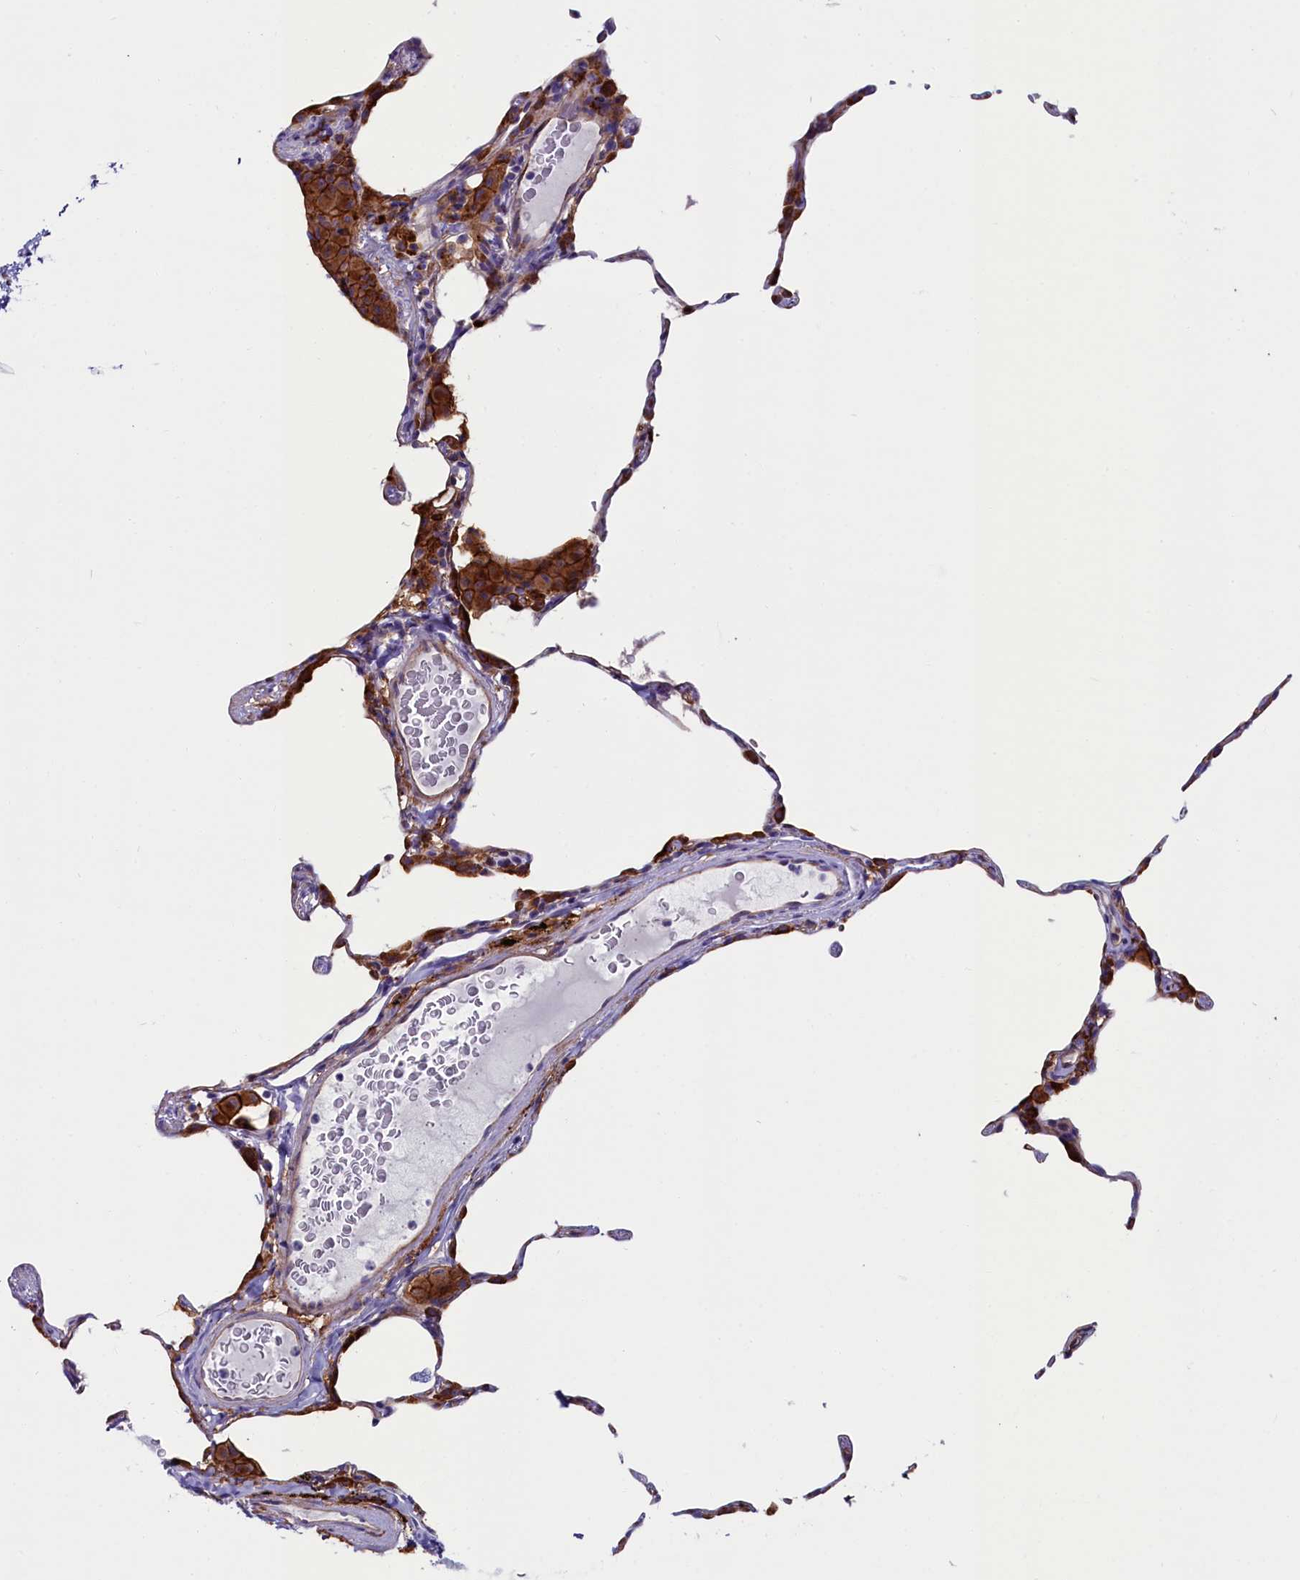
{"staining": {"intensity": "negative", "quantity": "none", "location": "none"}, "tissue": "lung", "cell_type": "Alveolar cells", "image_type": "normal", "snomed": [{"axis": "morphology", "description": "Normal tissue, NOS"}, {"axis": "topography", "description": "Lung"}], "caption": "Immunohistochemistry (IHC) micrograph of unremarkable human lung stained for a protein (brown), which shows no staining in alveolar cells. (DAB immunohistochemistry visualized using brightfield microscopy, high magnification).", "gene": "IL20RA", "patient": {"sex": "female", "age": 57}}